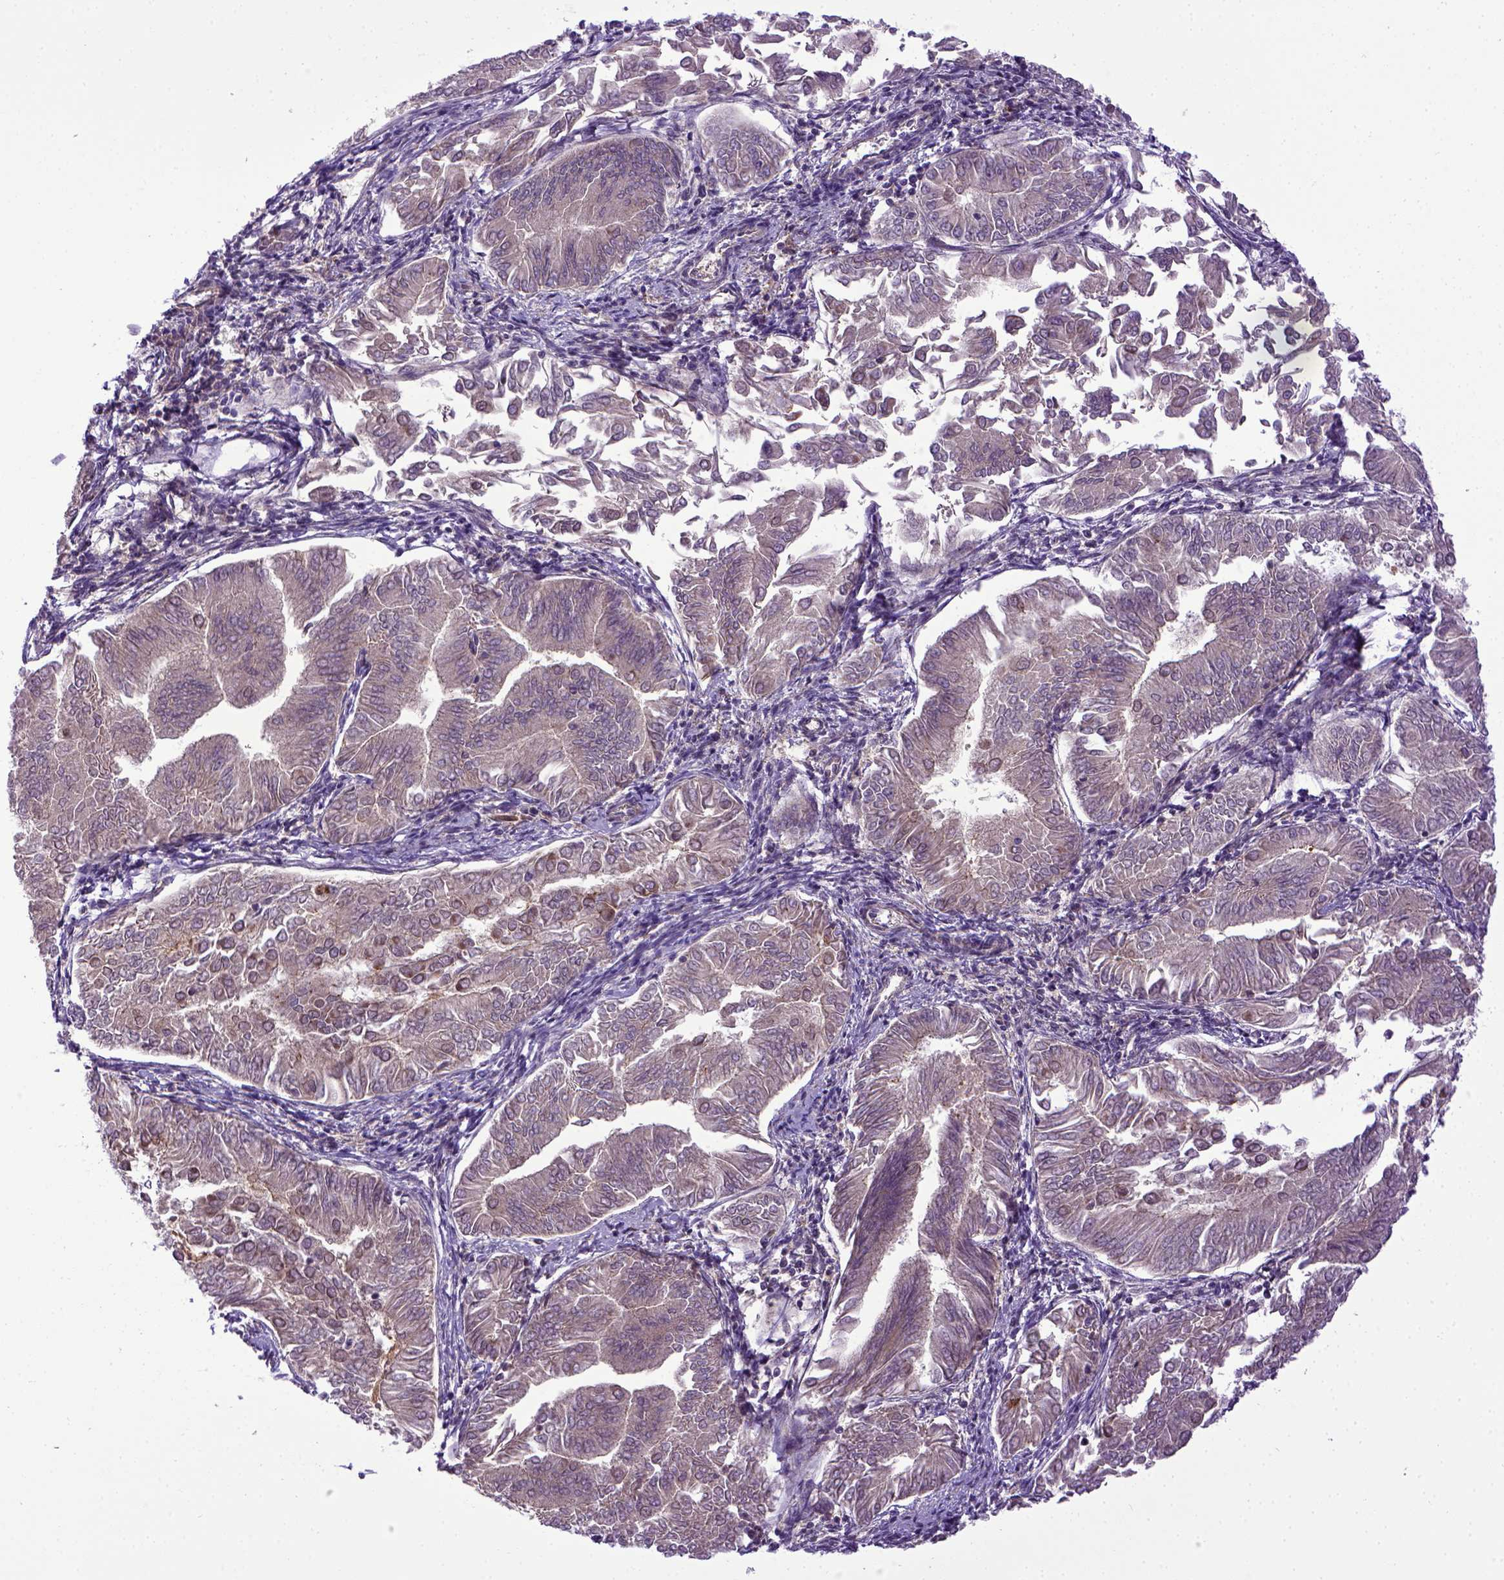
{"staining": {"intensity": "strong", "quantity": "25%-75%", "location": "cytoplasmic/membranous"}, "tissue": "endometrial cancer", "cell_type": "Tumor cells", "image_type": "cancer", "snomed": [{"axis": "morphology", "description": "Adenocarcinoma, NOS"}, {"axis": "topography", "description": "Endometrium"}], "caption": "Human endometrial cancer (adenocarcinoma) stained with a protein marker reveals strong staining in tumor cells.", "gene": "CDH1", "patient": {"sex": "female", "age": 53}}